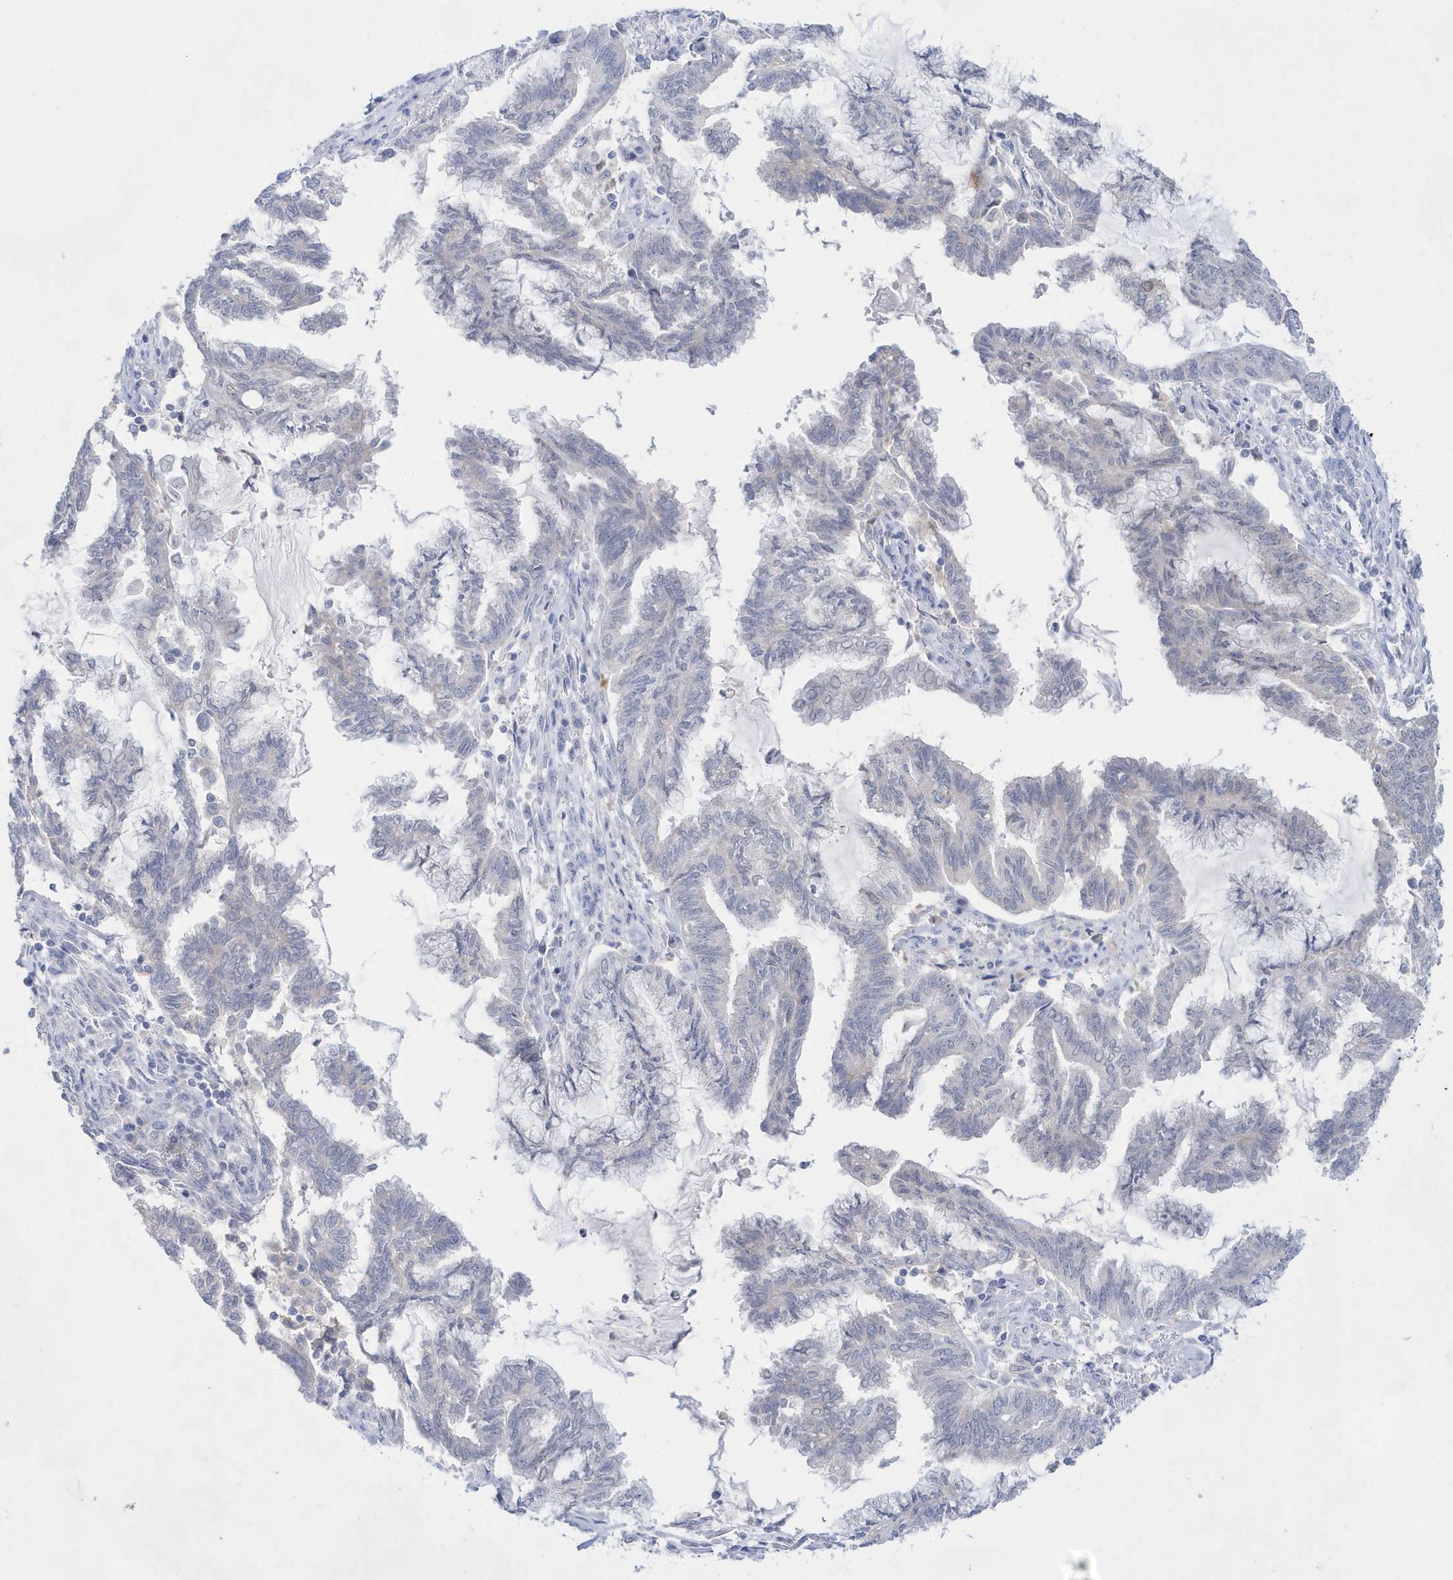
{"staining": {"intensity": "negative", "quantity": "none", "location": "none"}, "tissue": "endometrial cancer", "cell_type": "Tumor cells", "image_type": "cancer", "snomed": [{"axis": "morphology", "description": "Adenocarcinoma, NOS"}, {"axis": "topography", "description": "Endometrium"}], "caption": "Tumor cells show no significant positivity in endometrial cancer (adenocarcinoma).", "gene": "BDH2", "patient": {"sex": "female", "age": 86}}